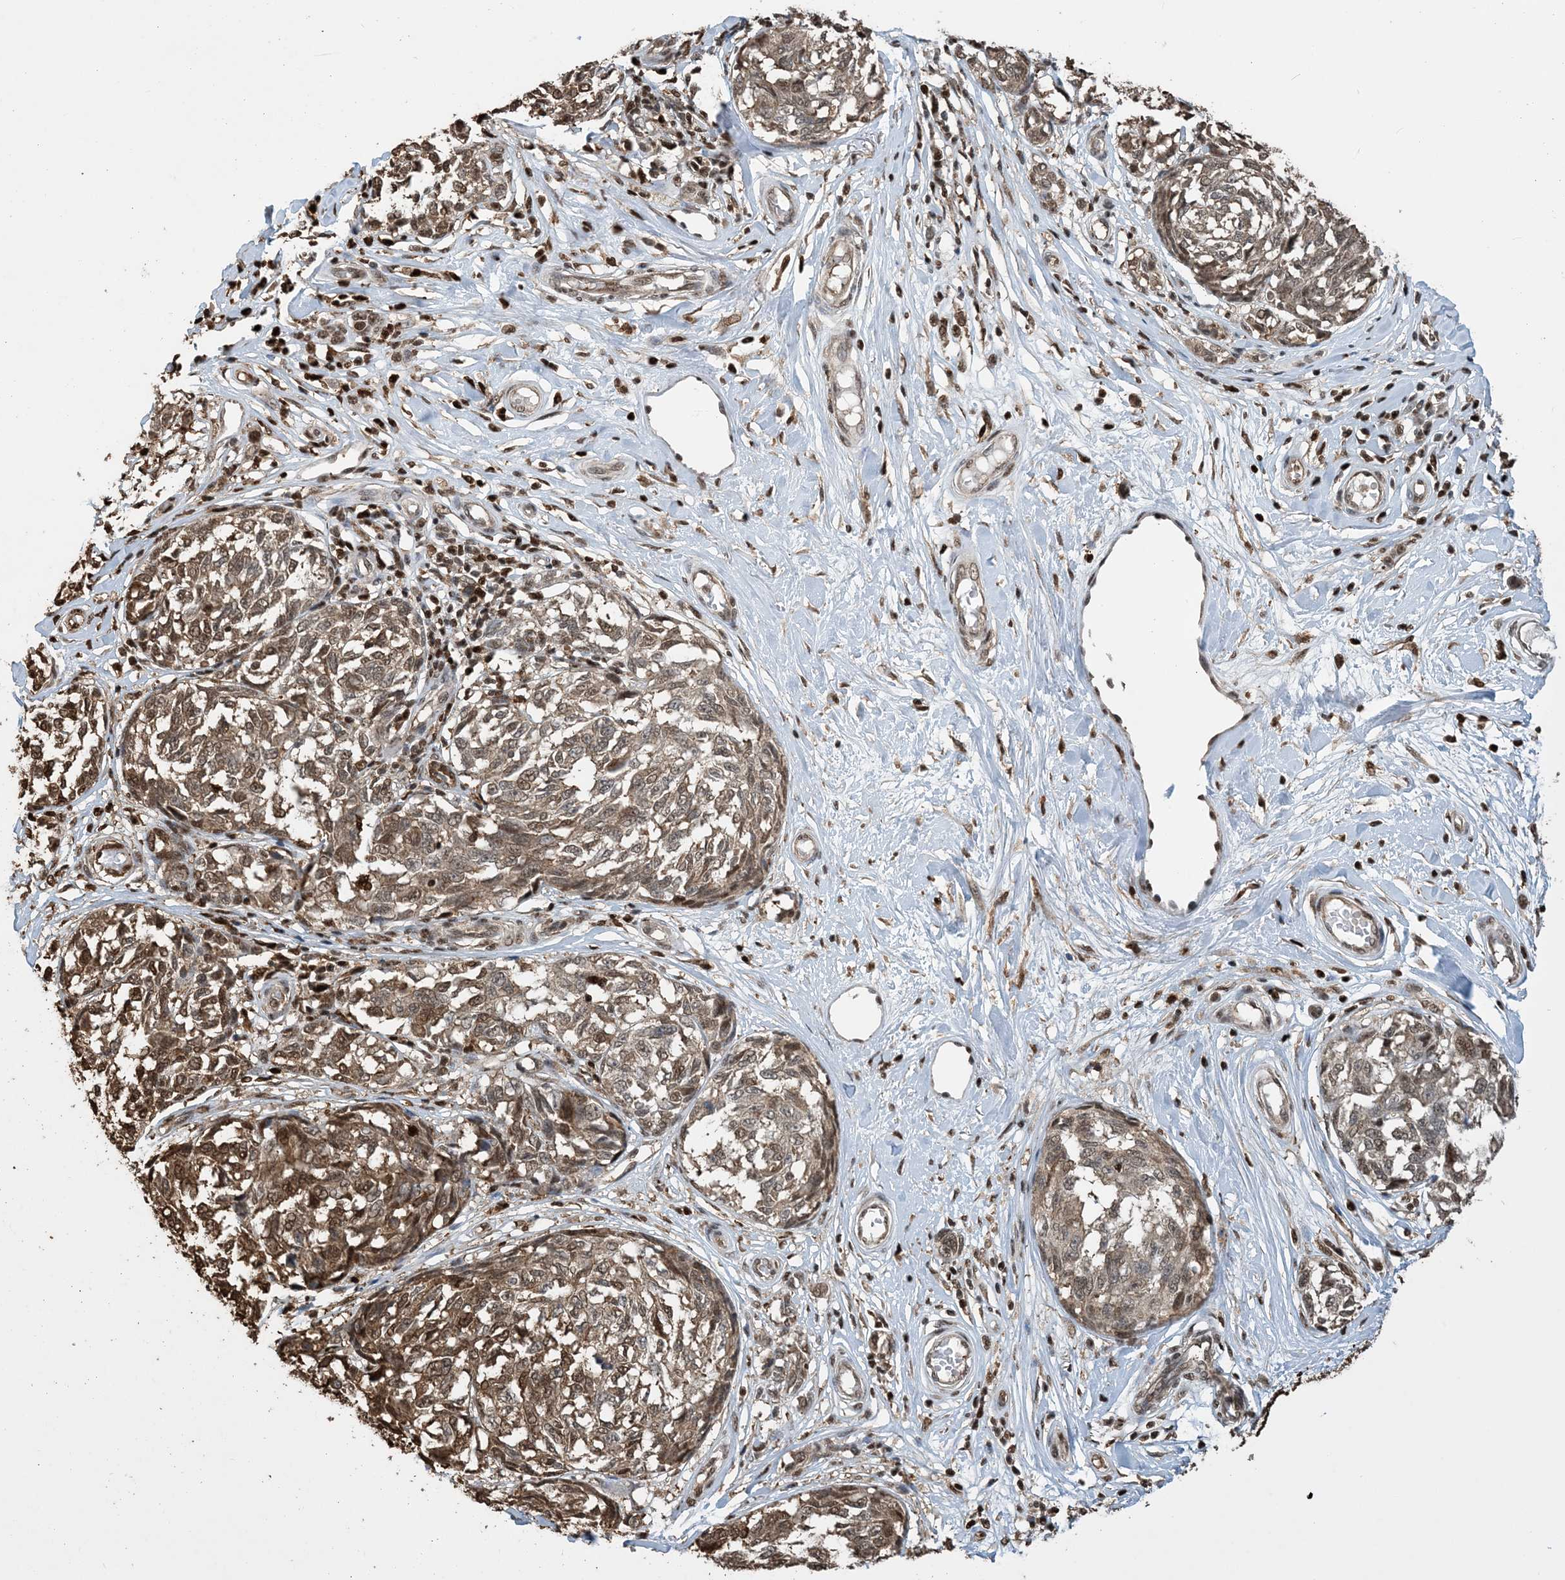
{"staining": {"intensity": "moderate", "quantity": ">75%", "location": "cytoplasmic/membranous,nuclear"}, "tissue": "melanoma", "cell_type": "Tumor cells", "image_type": "cancer", "snomed": [{"axis": "morphology", "description": "Malignant melanoma, NOS"}, {"axis": "topography", "description": "Skin"}], "caption": "Protein staining of melanoma tissue displays moderate cytoplasmic/membranous and nuclear positivity in approximately >75% of tumor cells. (IHC, brightfield microscopy, high magnification).", "gene": "HSPA1A", "patient": {"sex": "female", "age": 64}}